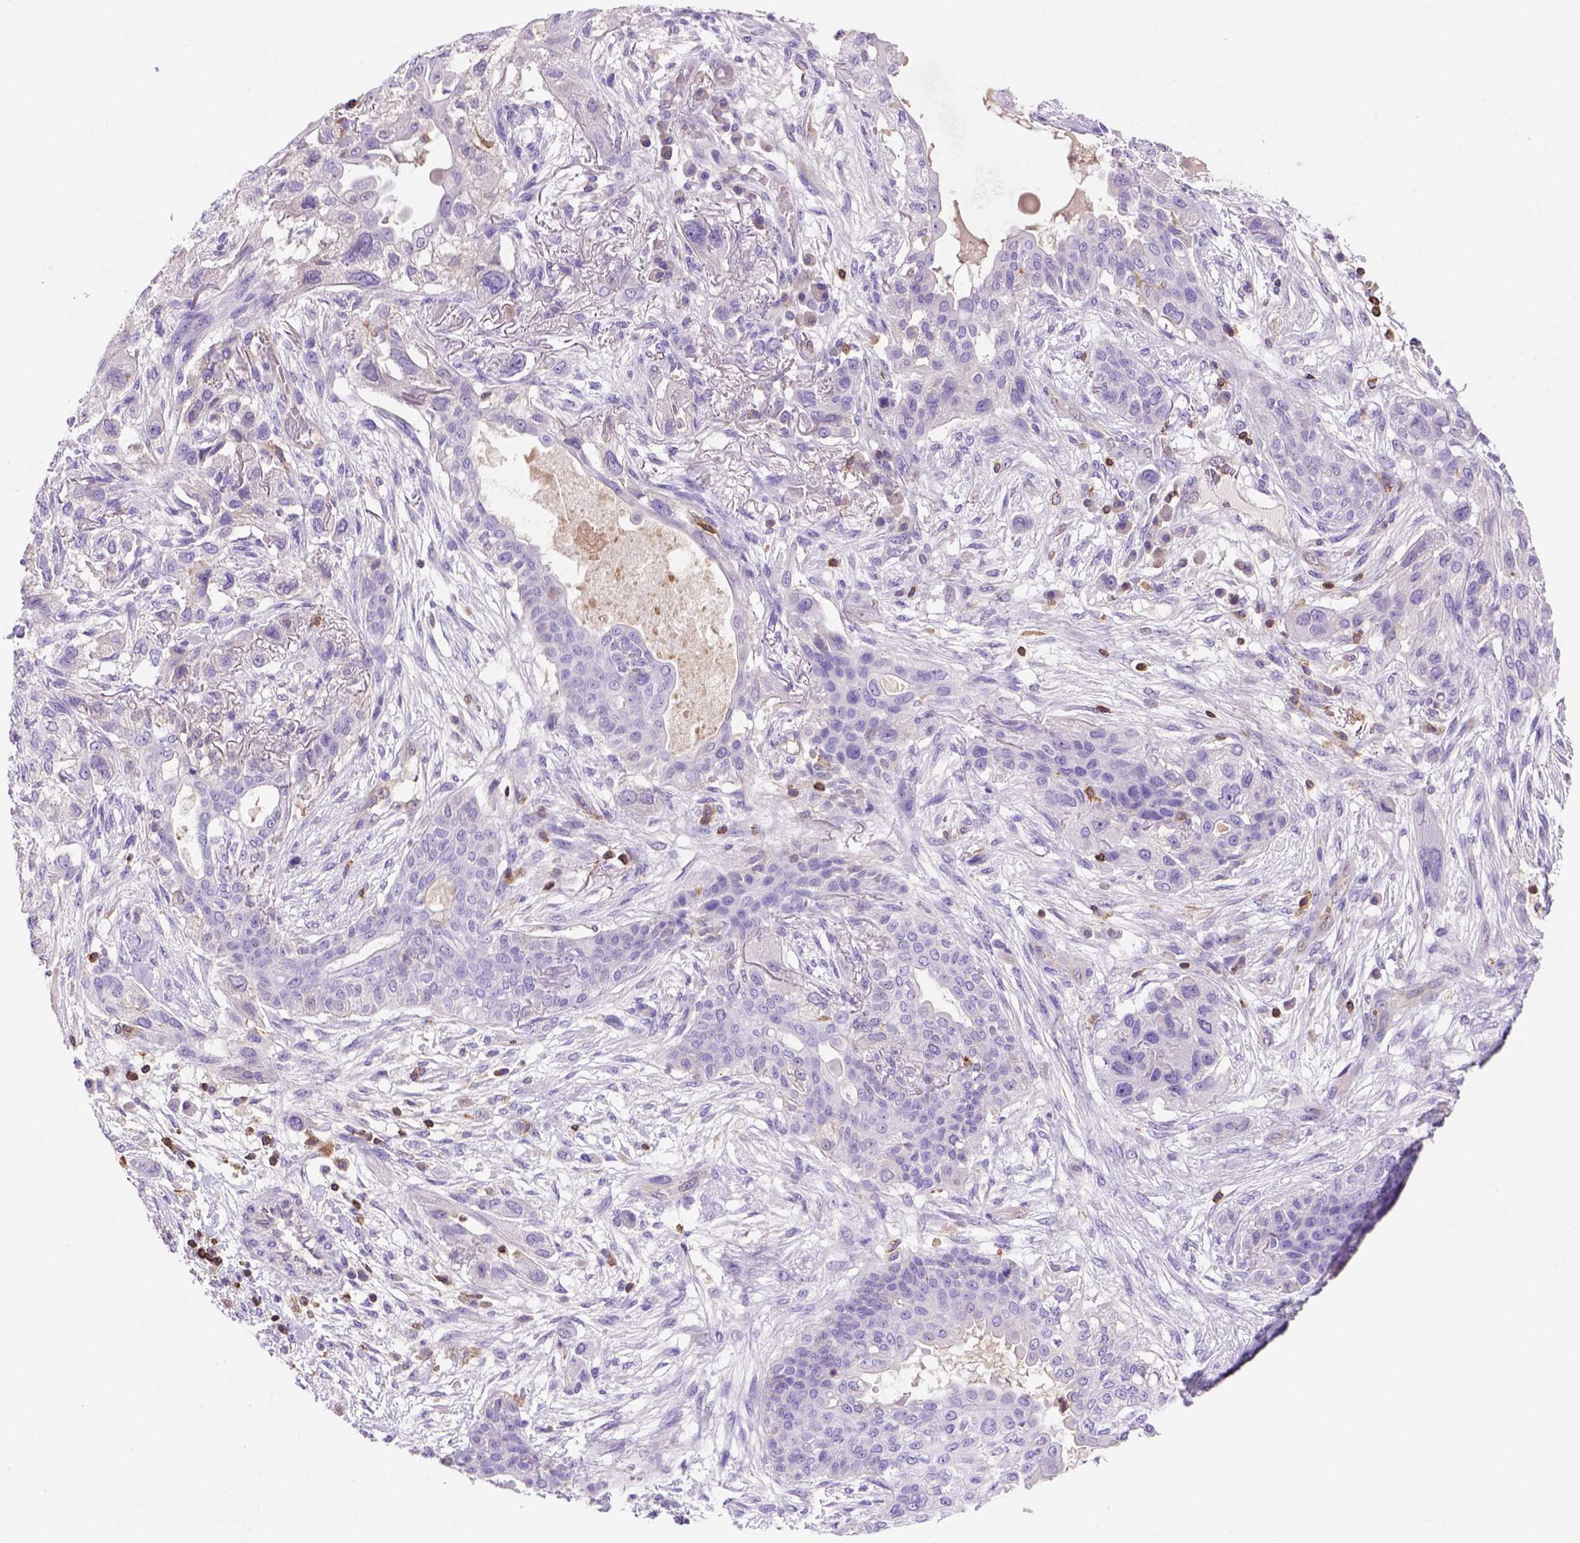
{"staining": {"intensity": "negative", "quantity": "none", "location": "none"}, "tissue": "lung cancer", "cell_type": "Tumor cells", "image_type": "cancer", "snomed": [{"axis": "morphology", "description": "Squamous cell carcinoma, NOS"}, {"axis": "topography", "description": "Lung"}], "caption": "Immunohistochemistry photomicrograph of neoplastic tissue: human lung squamous cell carcinoma stained with DAB displays no significant protein expression in tumor cells. The staining was performed using DAB to visualize the protein expression in brown, while the nuclei were stained in blue with hematoxylin (Magnification: 20x).", "gene": "INPP5D", "patient": {"sex": "female", "age": 70}}